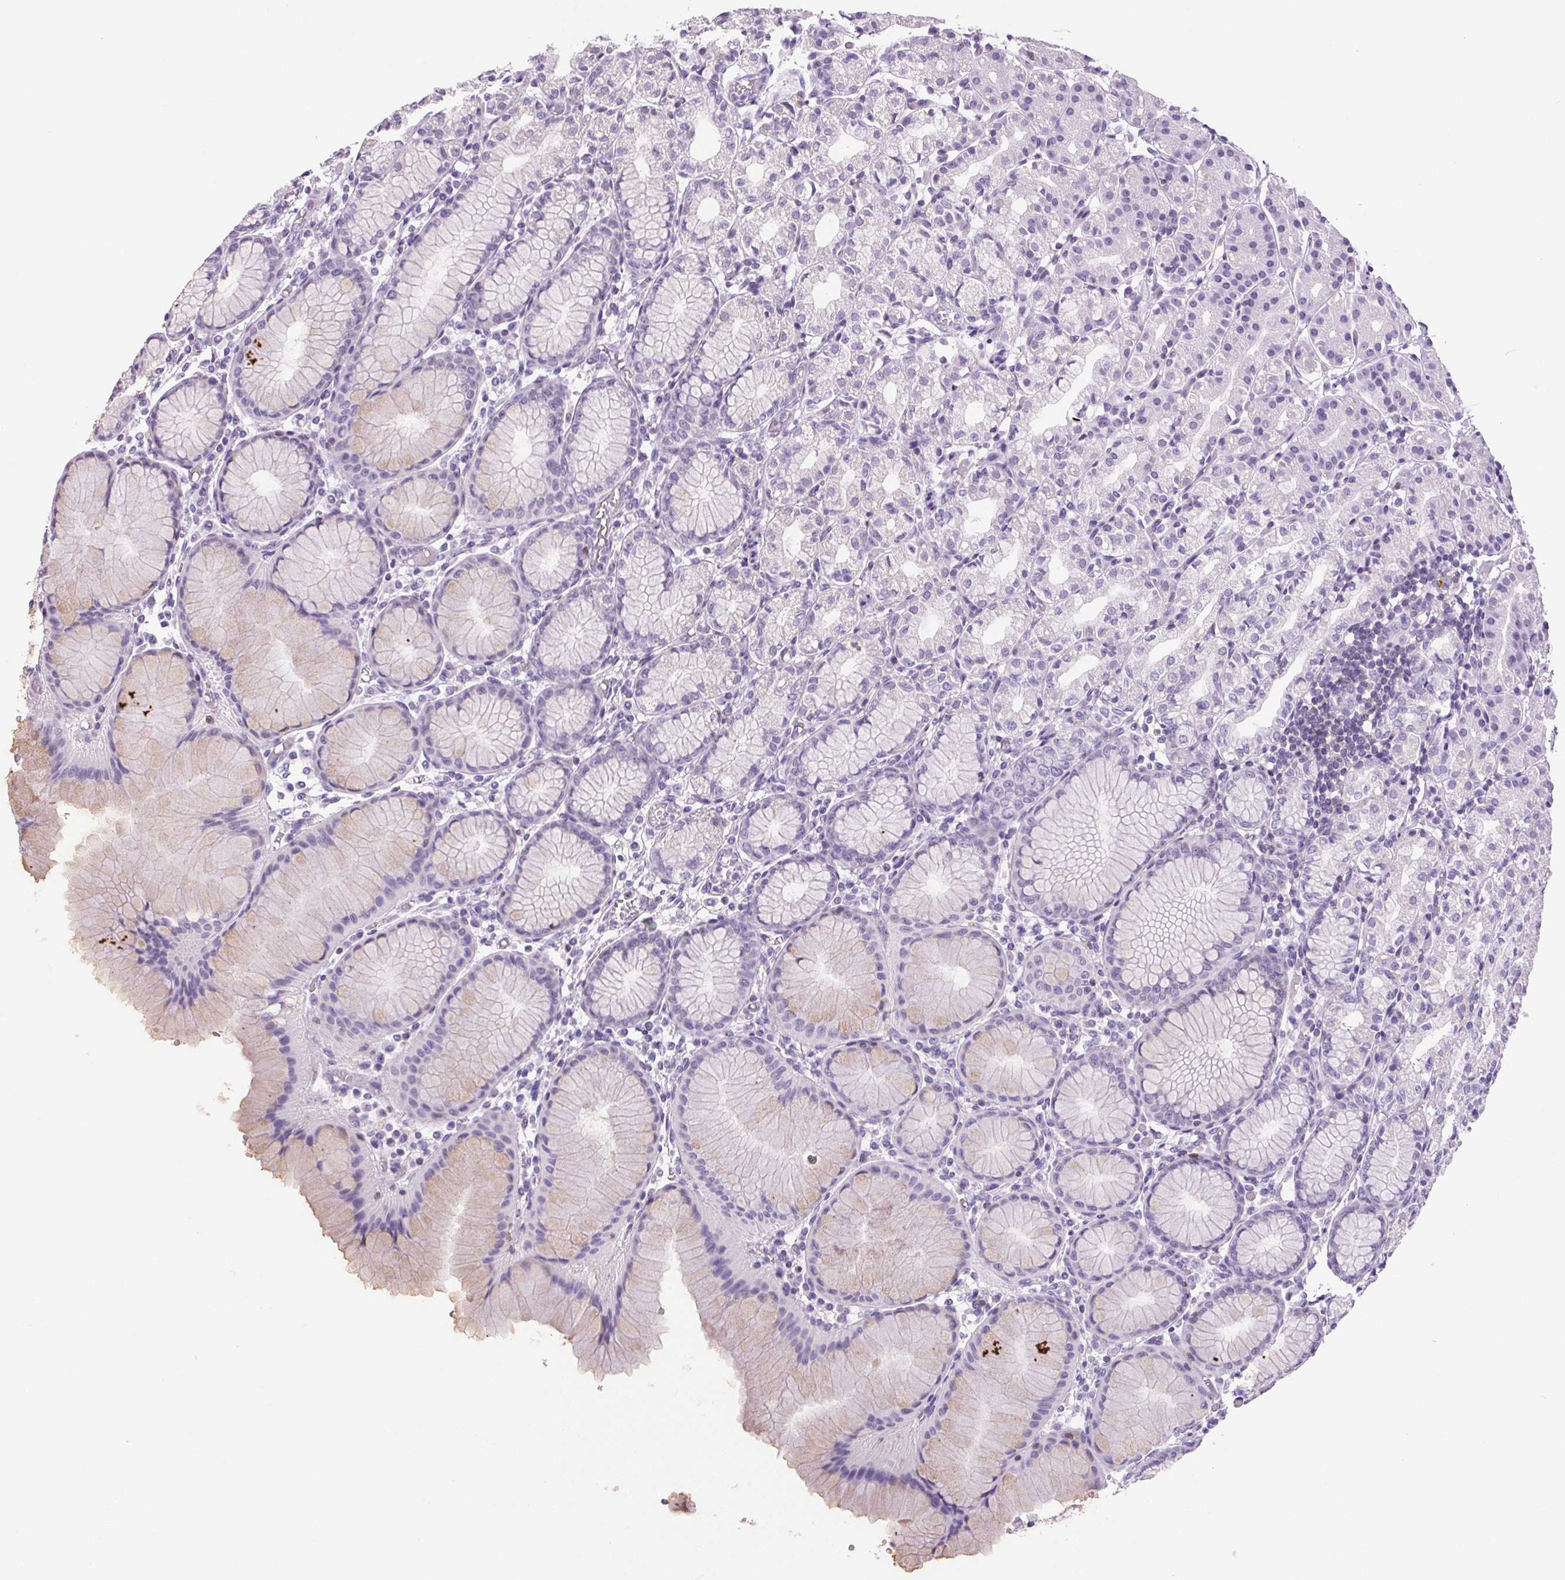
{"staining": {"intensity": "negative", "quantity": "none", "location": "none"}, "tissue": "stomach", "cell_type": "Glandular cells", "image_type": "normal", "snomed": [{"axis": "morphology", "description": "Normal tissue, NOS"}, {"axis": "topography", "description": "Stomach"}], "caption": "Glandular cells are negative for brown protein staining in normal stomach. (Stains: DAB immunohistochemistry with hematoxylin counter stain, Microscopy: brightfield microscopy at high magnification).", "gene": "S100A2", "patient": {"sex": "female", "age": 57}}